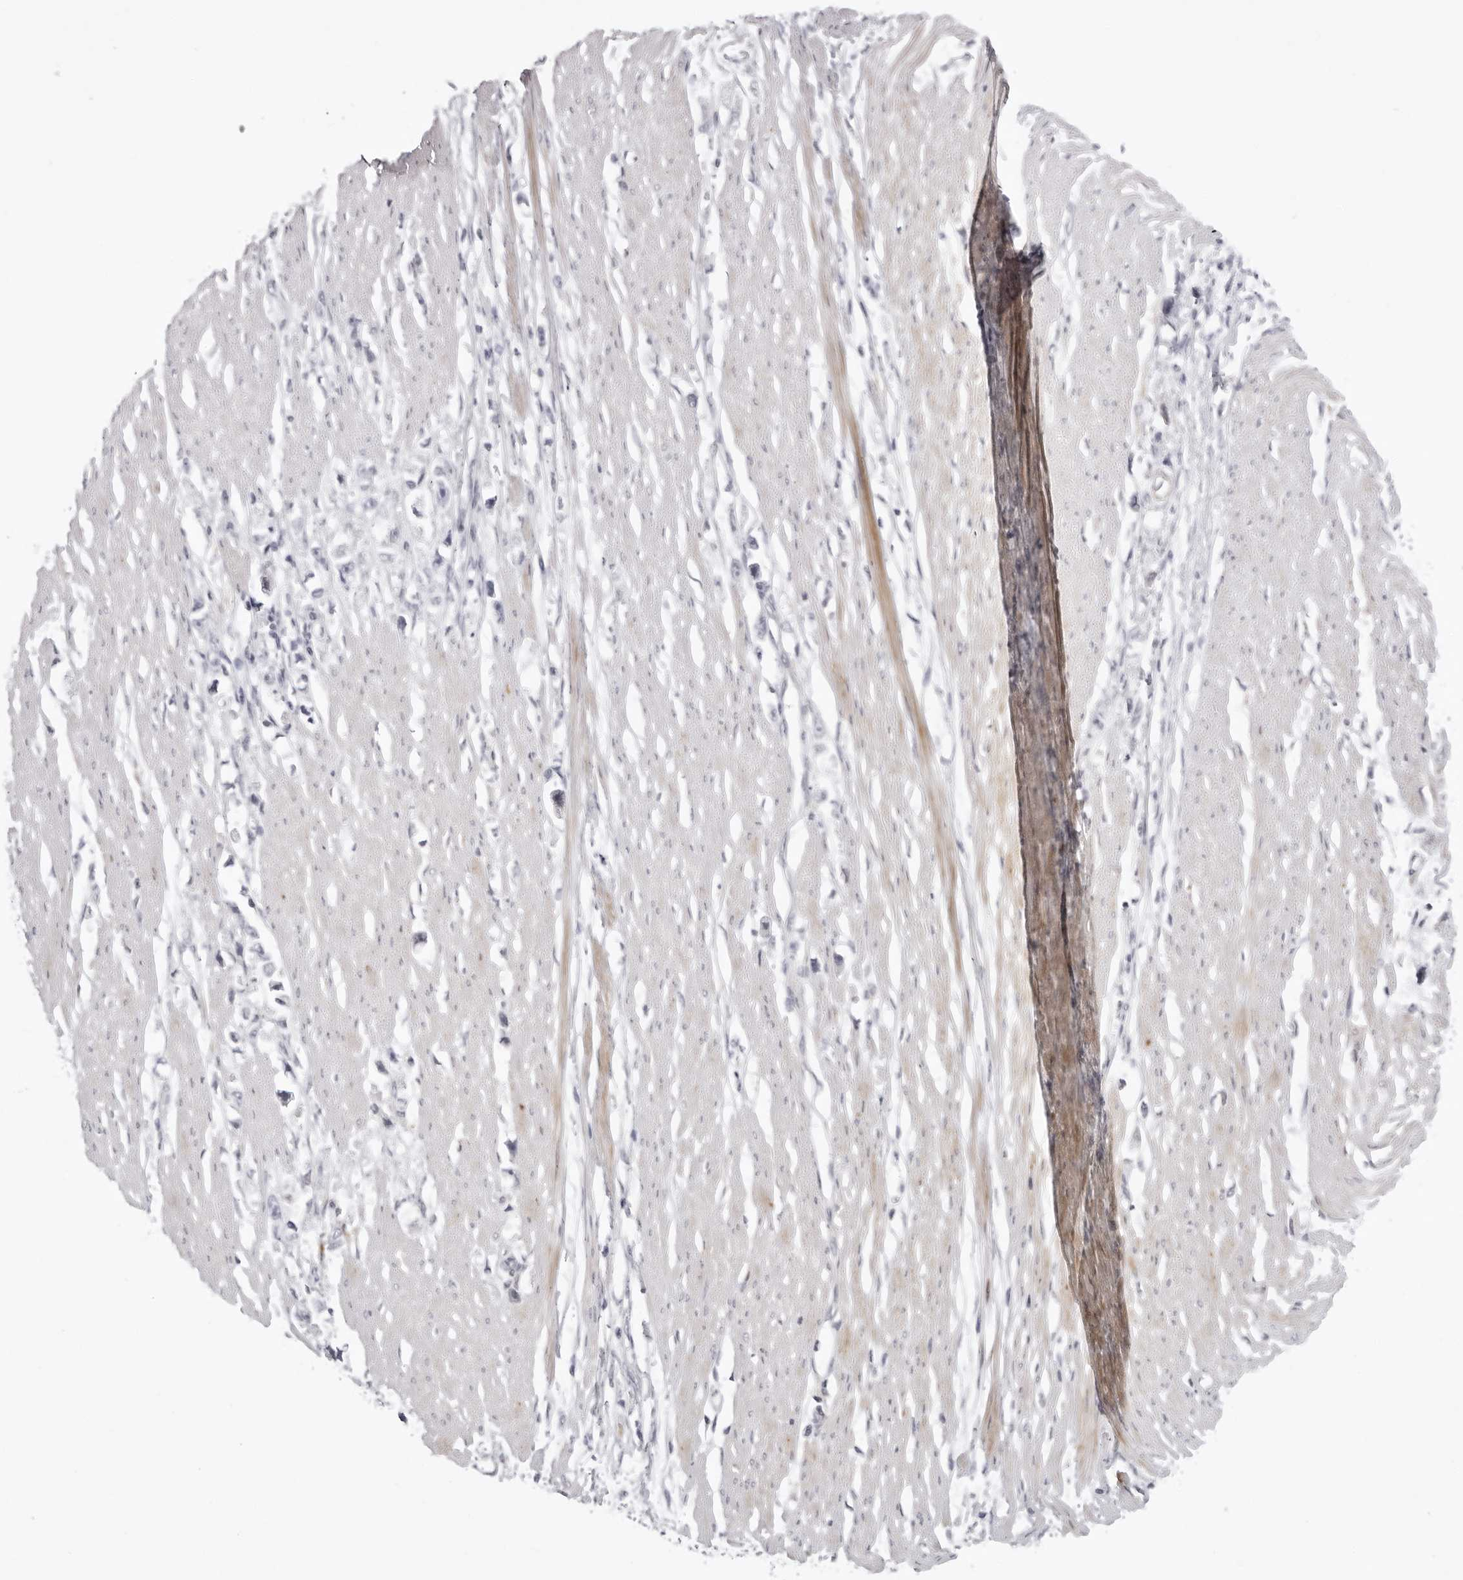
{"staining": {"intensity": "negative", "quantity": "none", "location": "none"}, "tissue": "stomach cancer", "cell_type": "Tumor cells", "image_type": "cancer", "snomed": [{"axis": "morphology", "description": "Adenocarcinoma, NOS"}, {"axis": "topography", "description": "Stomach"}], "caption": "Immunohistochemical staining of human stomach cancer displays no significant positivity in tumor cells.", "gene": "SUGCT", "patient": {"sex": "female", "age": 59}}